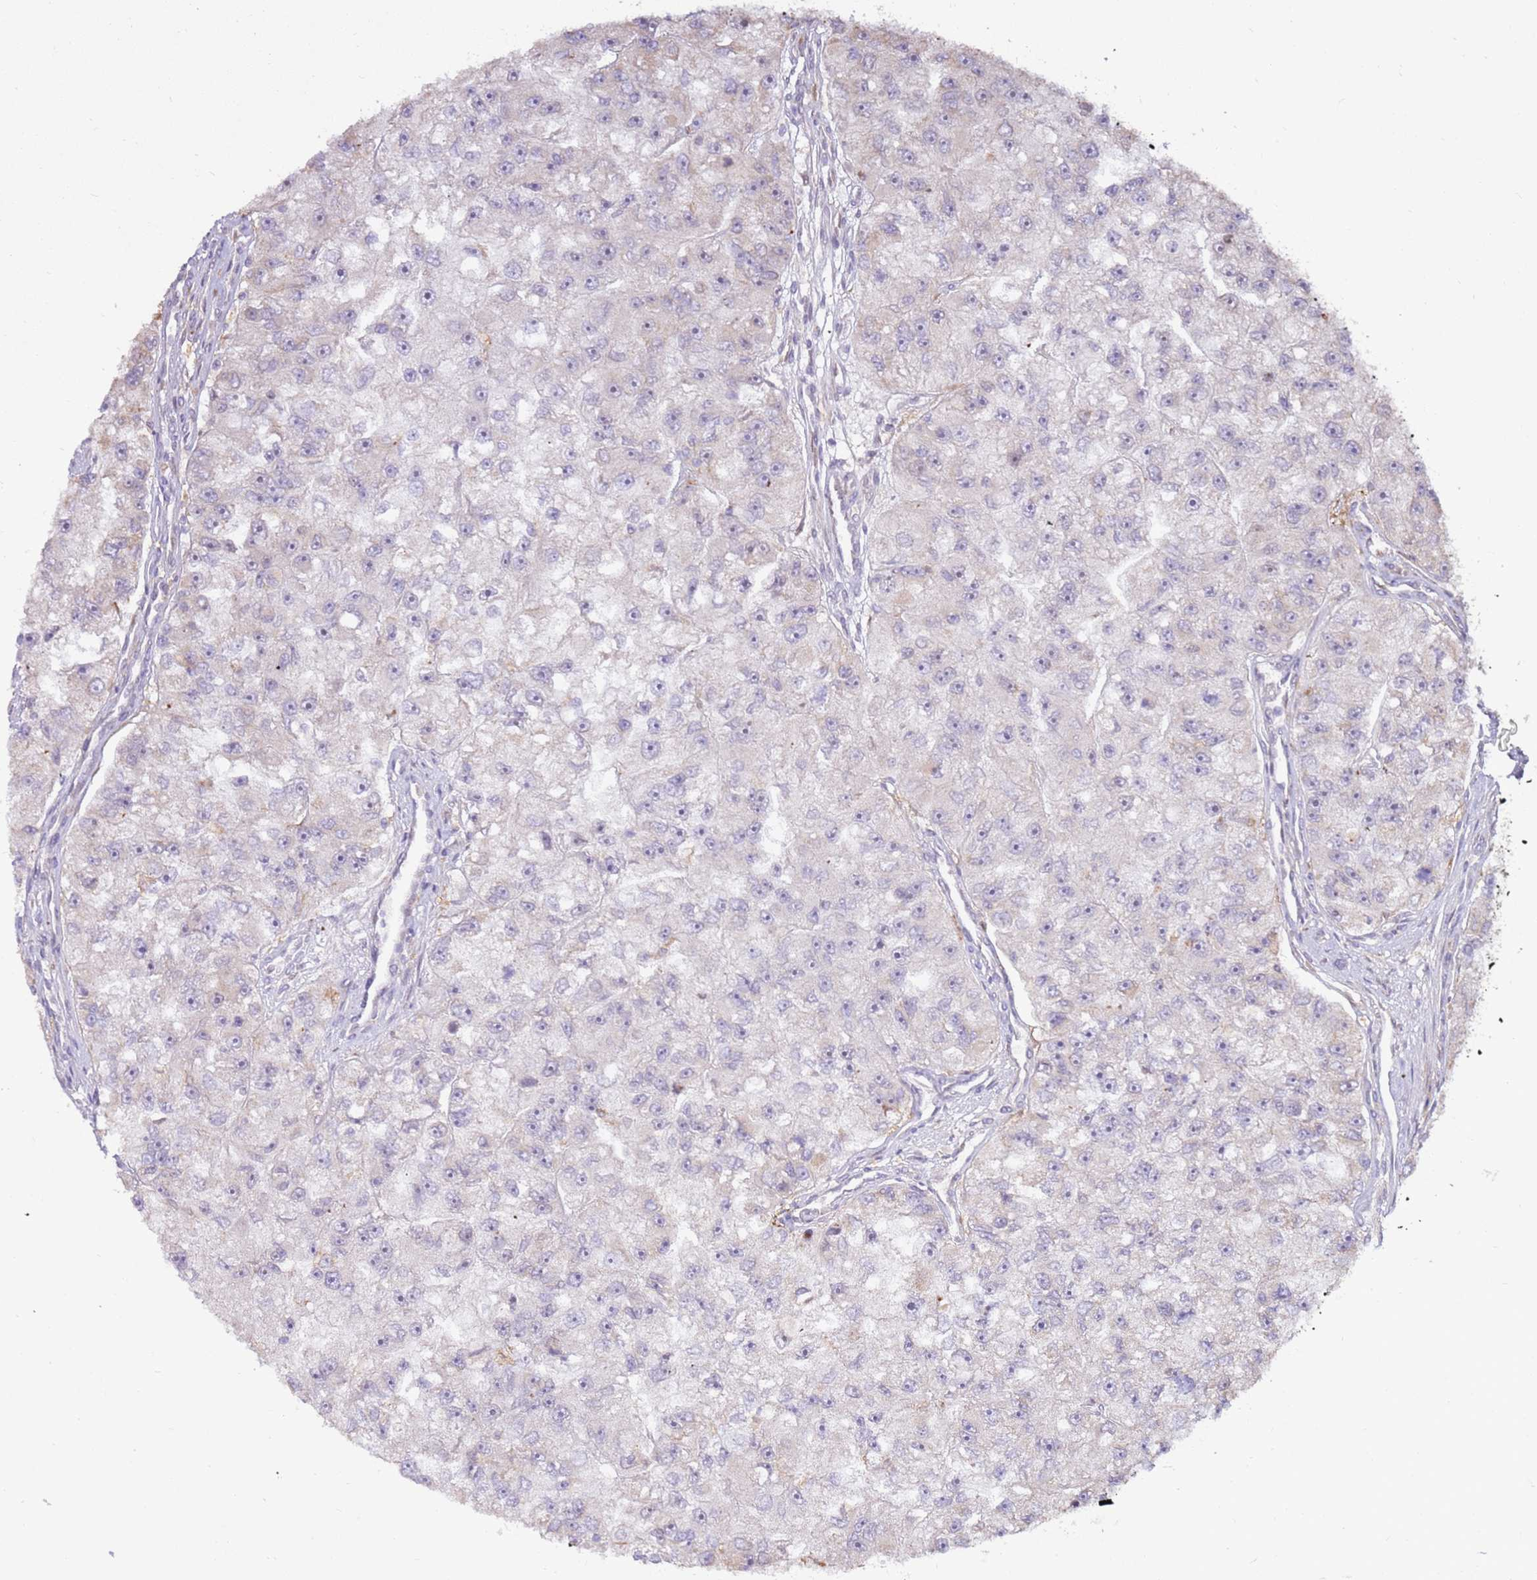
{"staining": {"intensity": "weak", "quantity": "<25%", "location": "nuclear"}, "tissue": "renal cancer", "cell_type": "Tumor cells", "image_type": "cancer", "snomed": [{"axis": "morphology", "description": "Adenocarcinoma, NOS"}, {"axis": "topography", "description": "Kidney"}], "caption": "There is no significant positivity in tumor cells of adenocarcinoma (renal). (Brightfield microscopy of DAB IHC at high magnification).", "gene": "LGI4", "patient": {"sex": "male", "age": 63}}